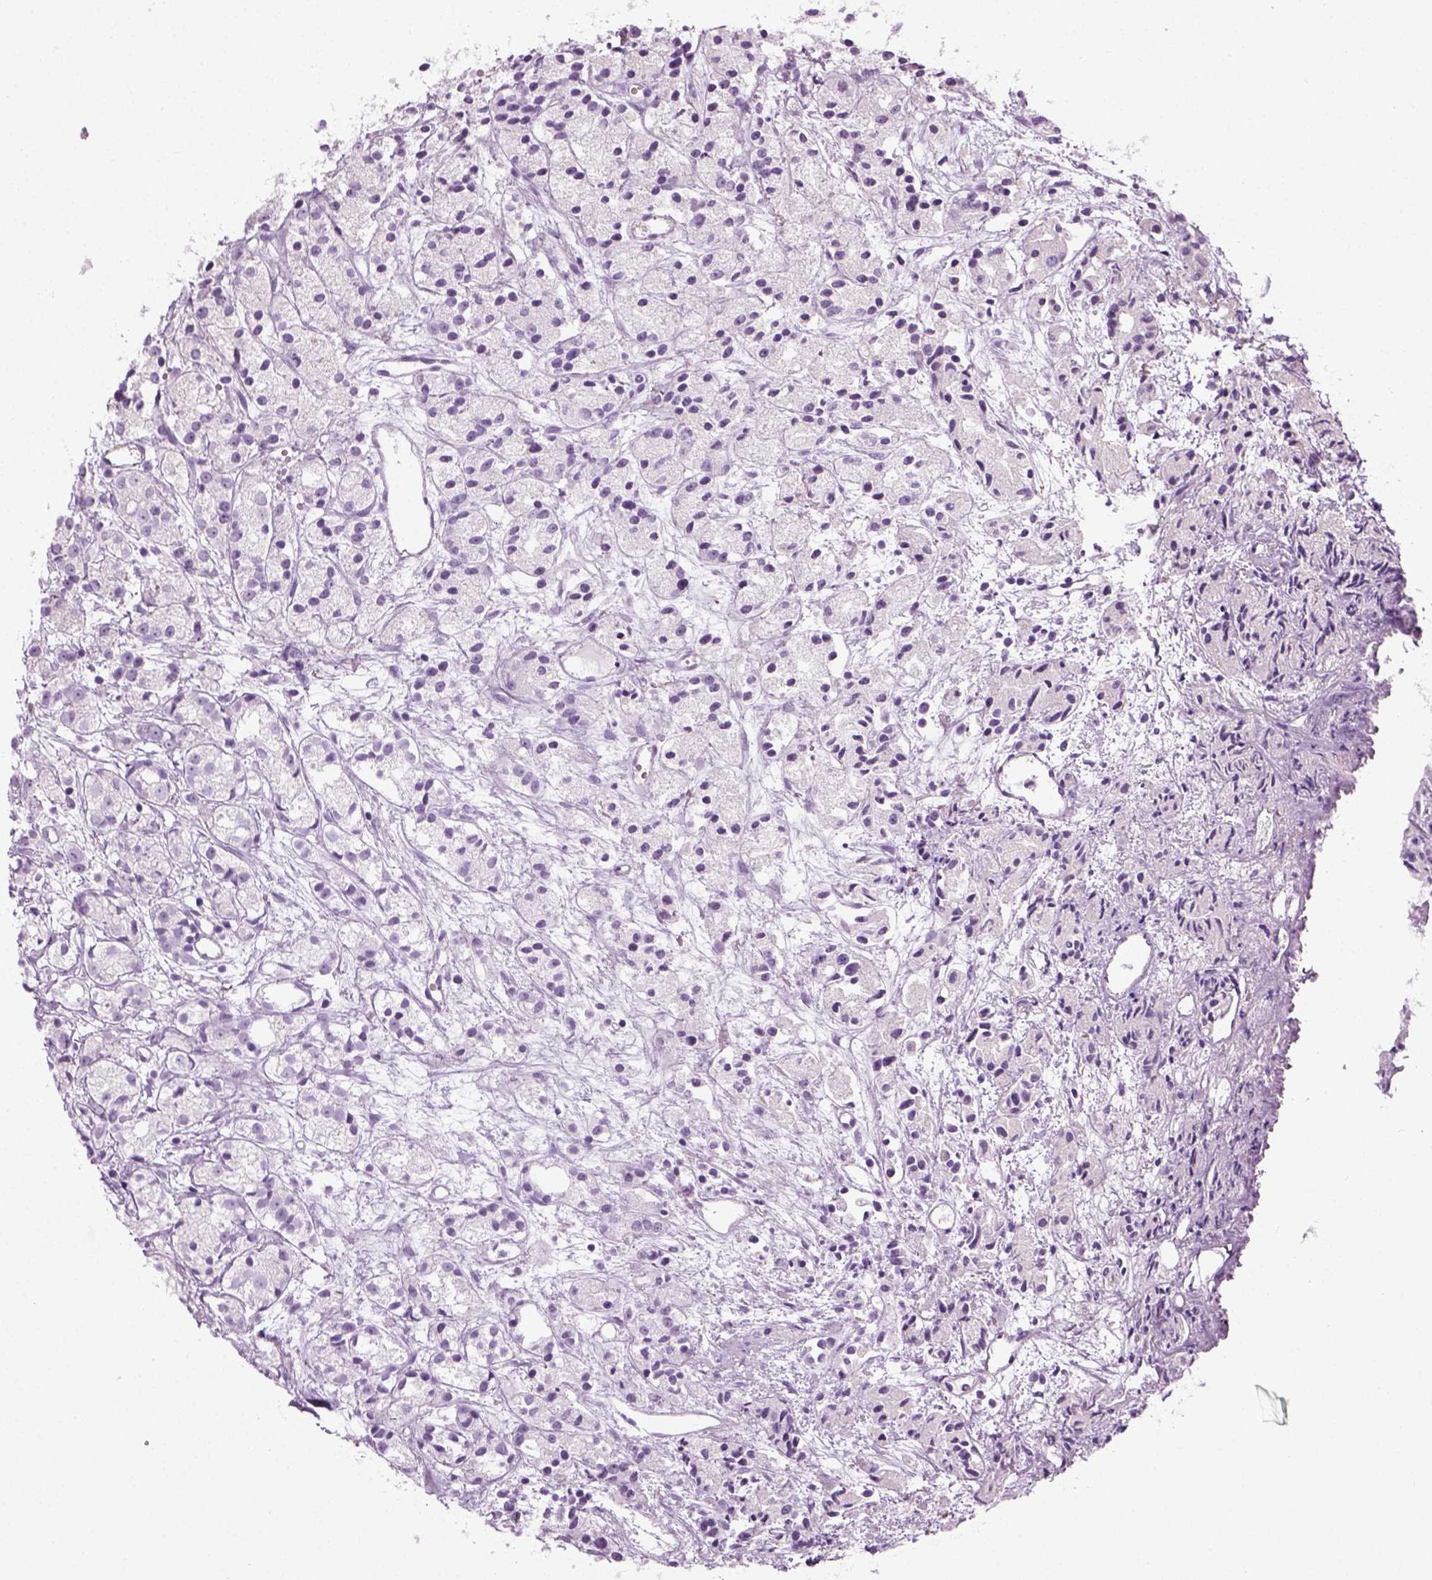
{"staining": {"intensity": "negative", "quantity": "none", "location": "none"}, "tissue": "prostate cancer", "cell_type": "Tumor cells", "image_type": "cancer", "snomed": [{"axis": "morphology", "description": "Adenocarcinoma, Medium grade"}, {"axis": "topography", "description": "Prostate"}], "caption": "Tumor cells show no significant protein staining in prostate medium-grade adenocarcinoma. (DAB (3,3'-diaminobenzidine) immunohistochemistry visualized using brightfield microscopy, high magnification).", "gene": "CIBAR2", "patient": {"sex": "male", "age": 74}}